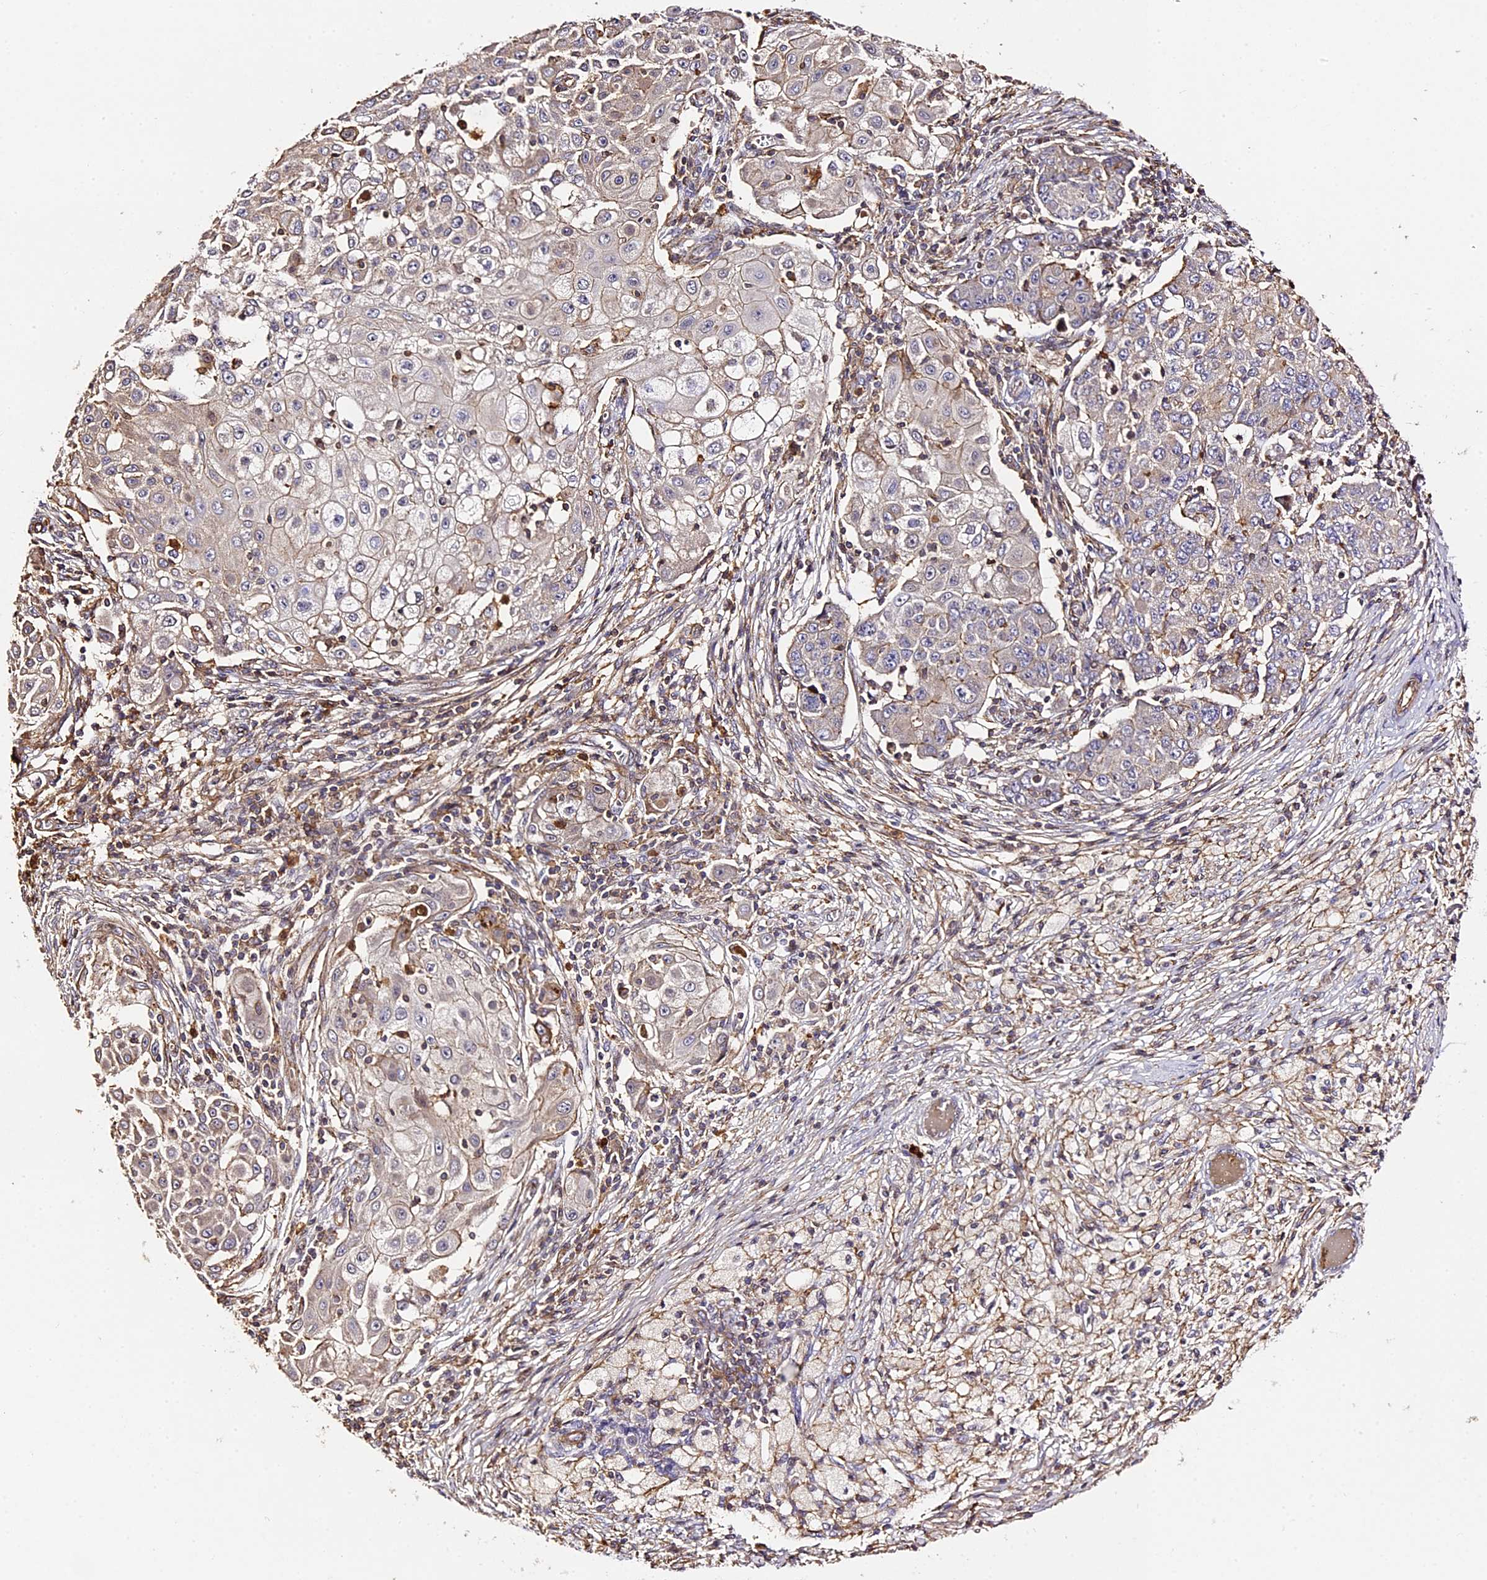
{"staining": {"intensity": "weak", "quantity": "<25%", "location": "cytoplasmic/membranous"}, "tissue": "ovarian cancer", "cell_type": "Tumor cells", "image_type": "cancer", "snomed": [{"axis": "morphology", "description": "Carcinoma, endometroid"}, {"axis": "topography", "description": "Ovary"}], "caption": "The photomicrograph exhibits no significant staining in tumor cells of ovarian cancer (endometroid carcinoma). Nuclei are stained in blue.", "gene": "RAPSN", "patient": {"sex": "female", "age": 42}}